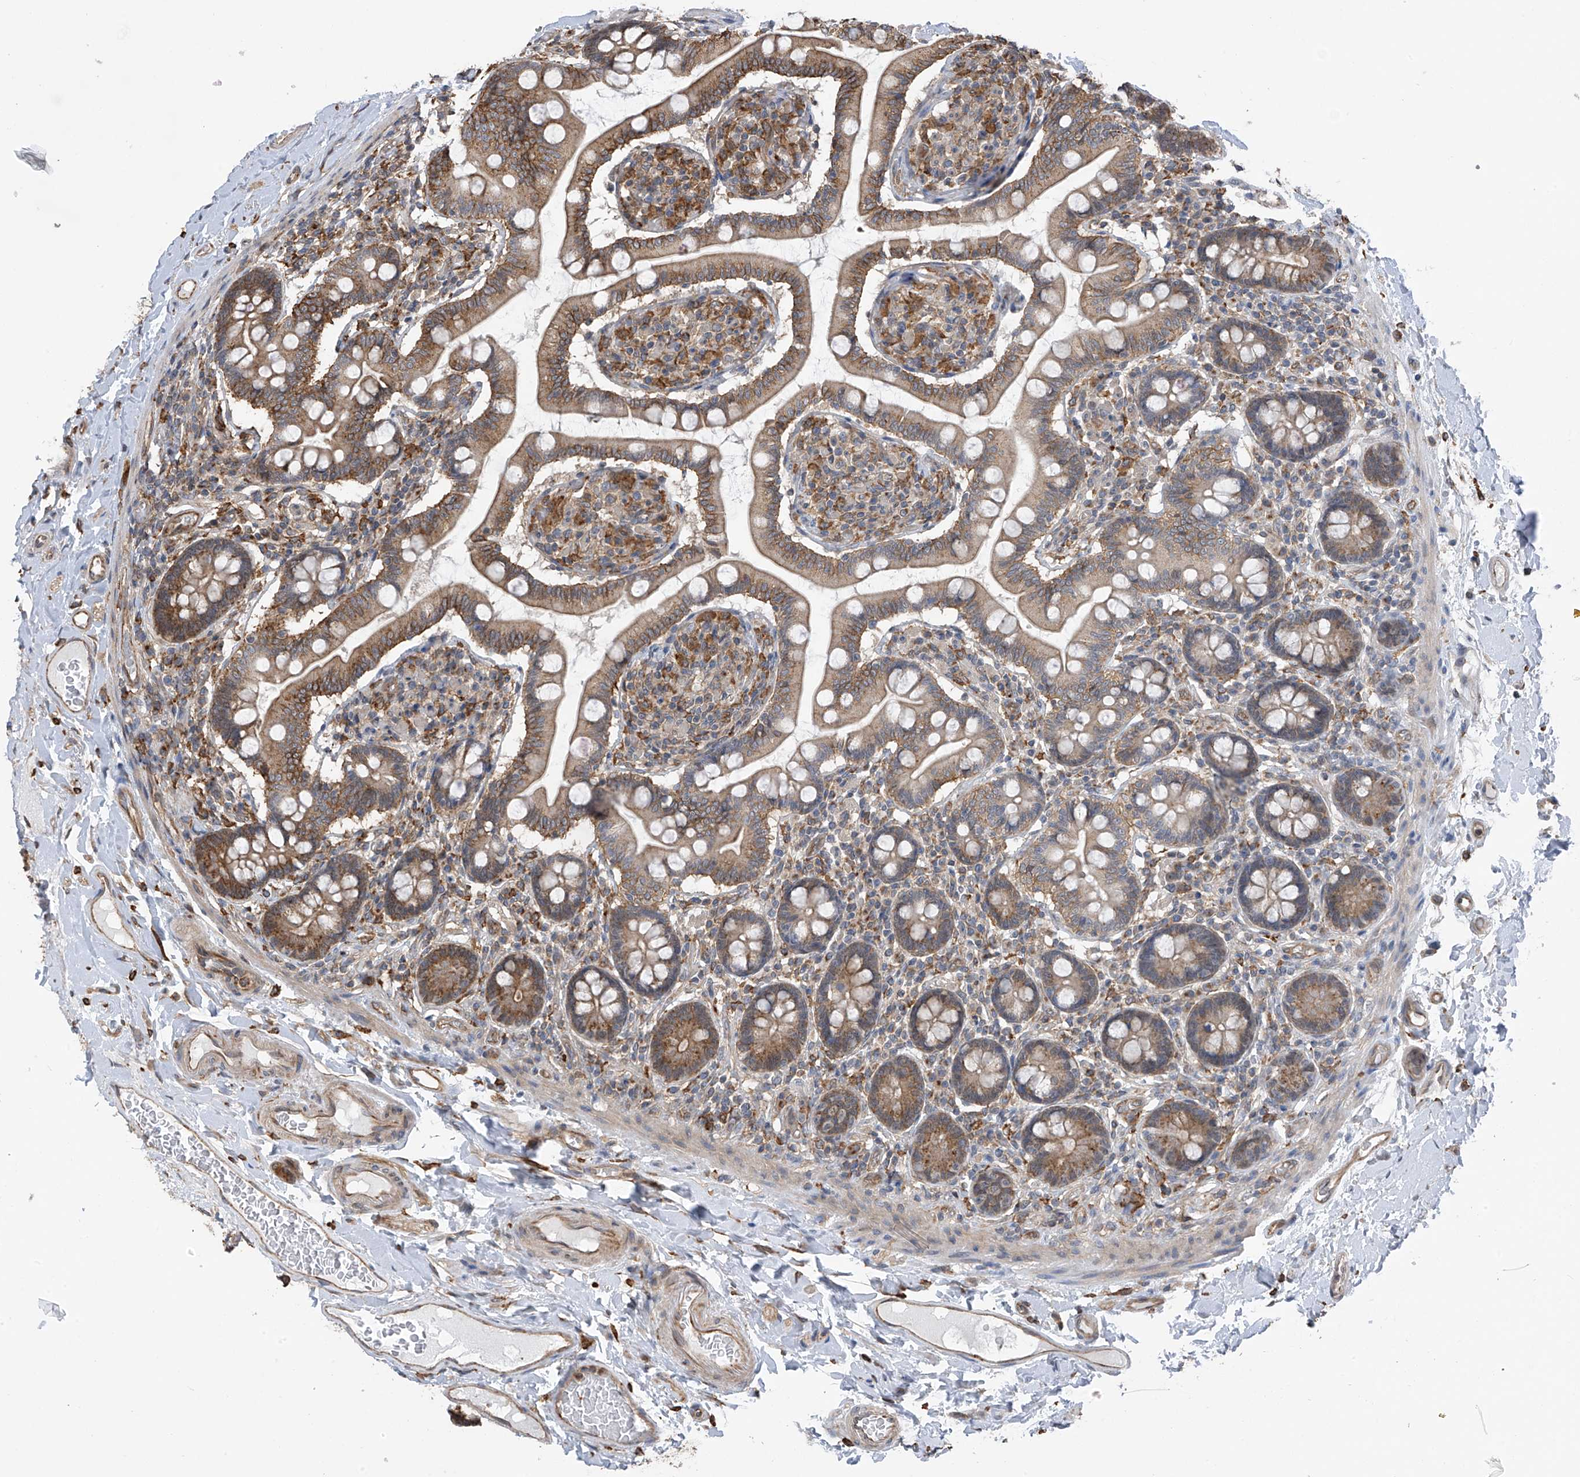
{"staining": {"intensity": "moderate", "quantity": "25%-75%", "location": "cytoplasmic/membranous"}, "tissue": "small intestine", "cell_type": "Glandular cells", "image_type": "normal", "snomed": [{"axis": "morphology", "description": "Normal tissue, NOS"}, {"axis": "topography", "description": "Small intestine"}], "caption": "This is a histology image of immunohistochemistry (IHC) staining of benign small intestine, which shows moderate staining in the cytoplasmic/membranous of glandular cells.", "gene": "ZNF189", "patient": {"sex": "female", "age": 64}}